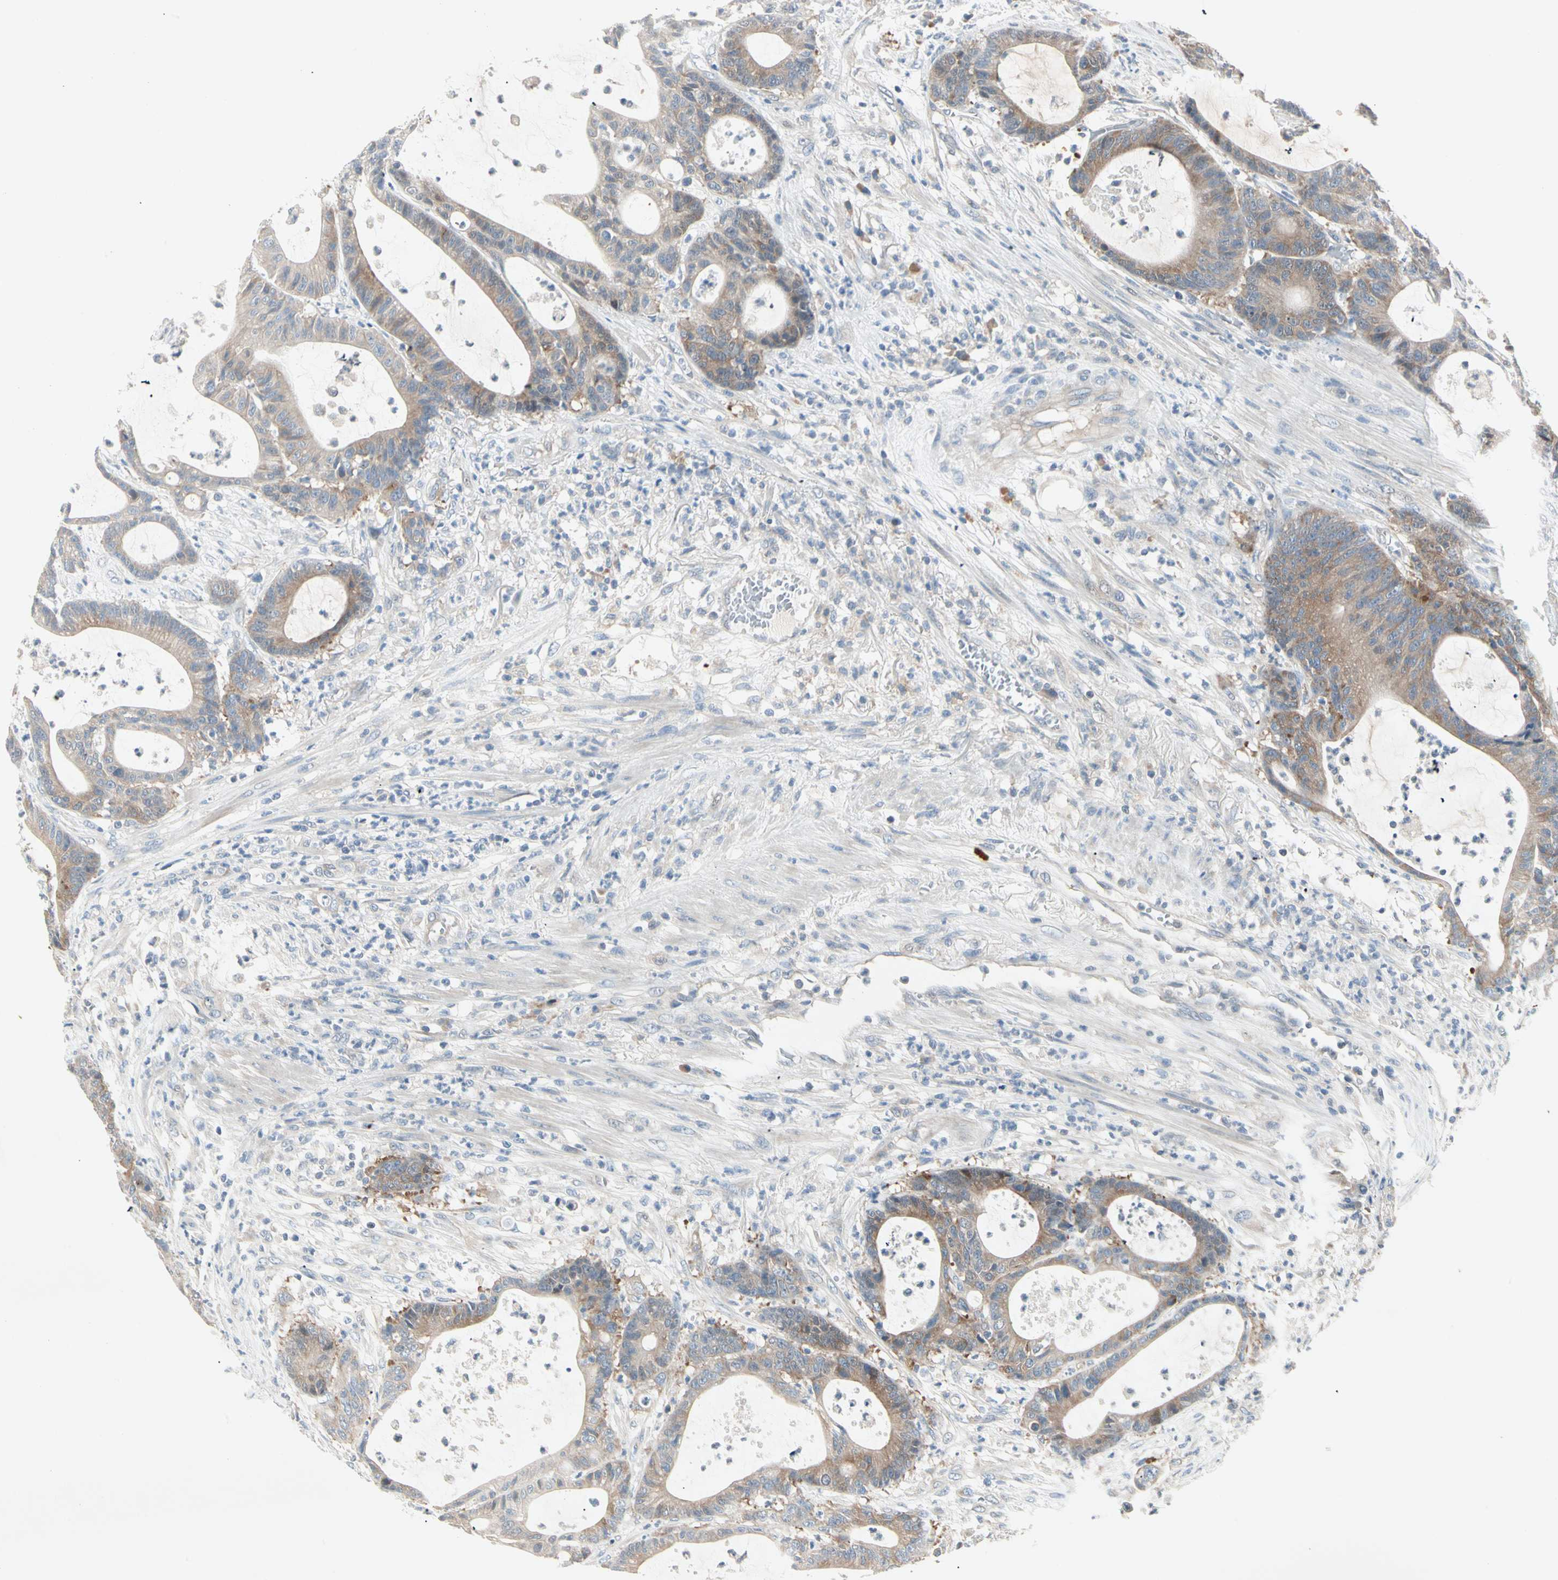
{"staining": {"intensity": "moderate", "quantity": ">75%", "location": "cytoplasmic/membranous"}, "tissue": "colorectal cancer", "cell_type": "Tumor cells", "image_type": "cancer", "snomed": [{"axis": "morphology", "description": "Adenocarcinoma, NOS"}, {"axis": "topography", "description": "Colon"}], "caption": "Colorectal cancer (adenocarcinoma) tissue demonstrates moderate cytoplasmic/membranous positivity in about >75% of tumor cells (DAB (3,3'-diaminobenzidine) IHC, brown staining for protein, blue staining for nuclei).", "gene": "IL1R1", "patient": {"sex": "female", "age": 84}}